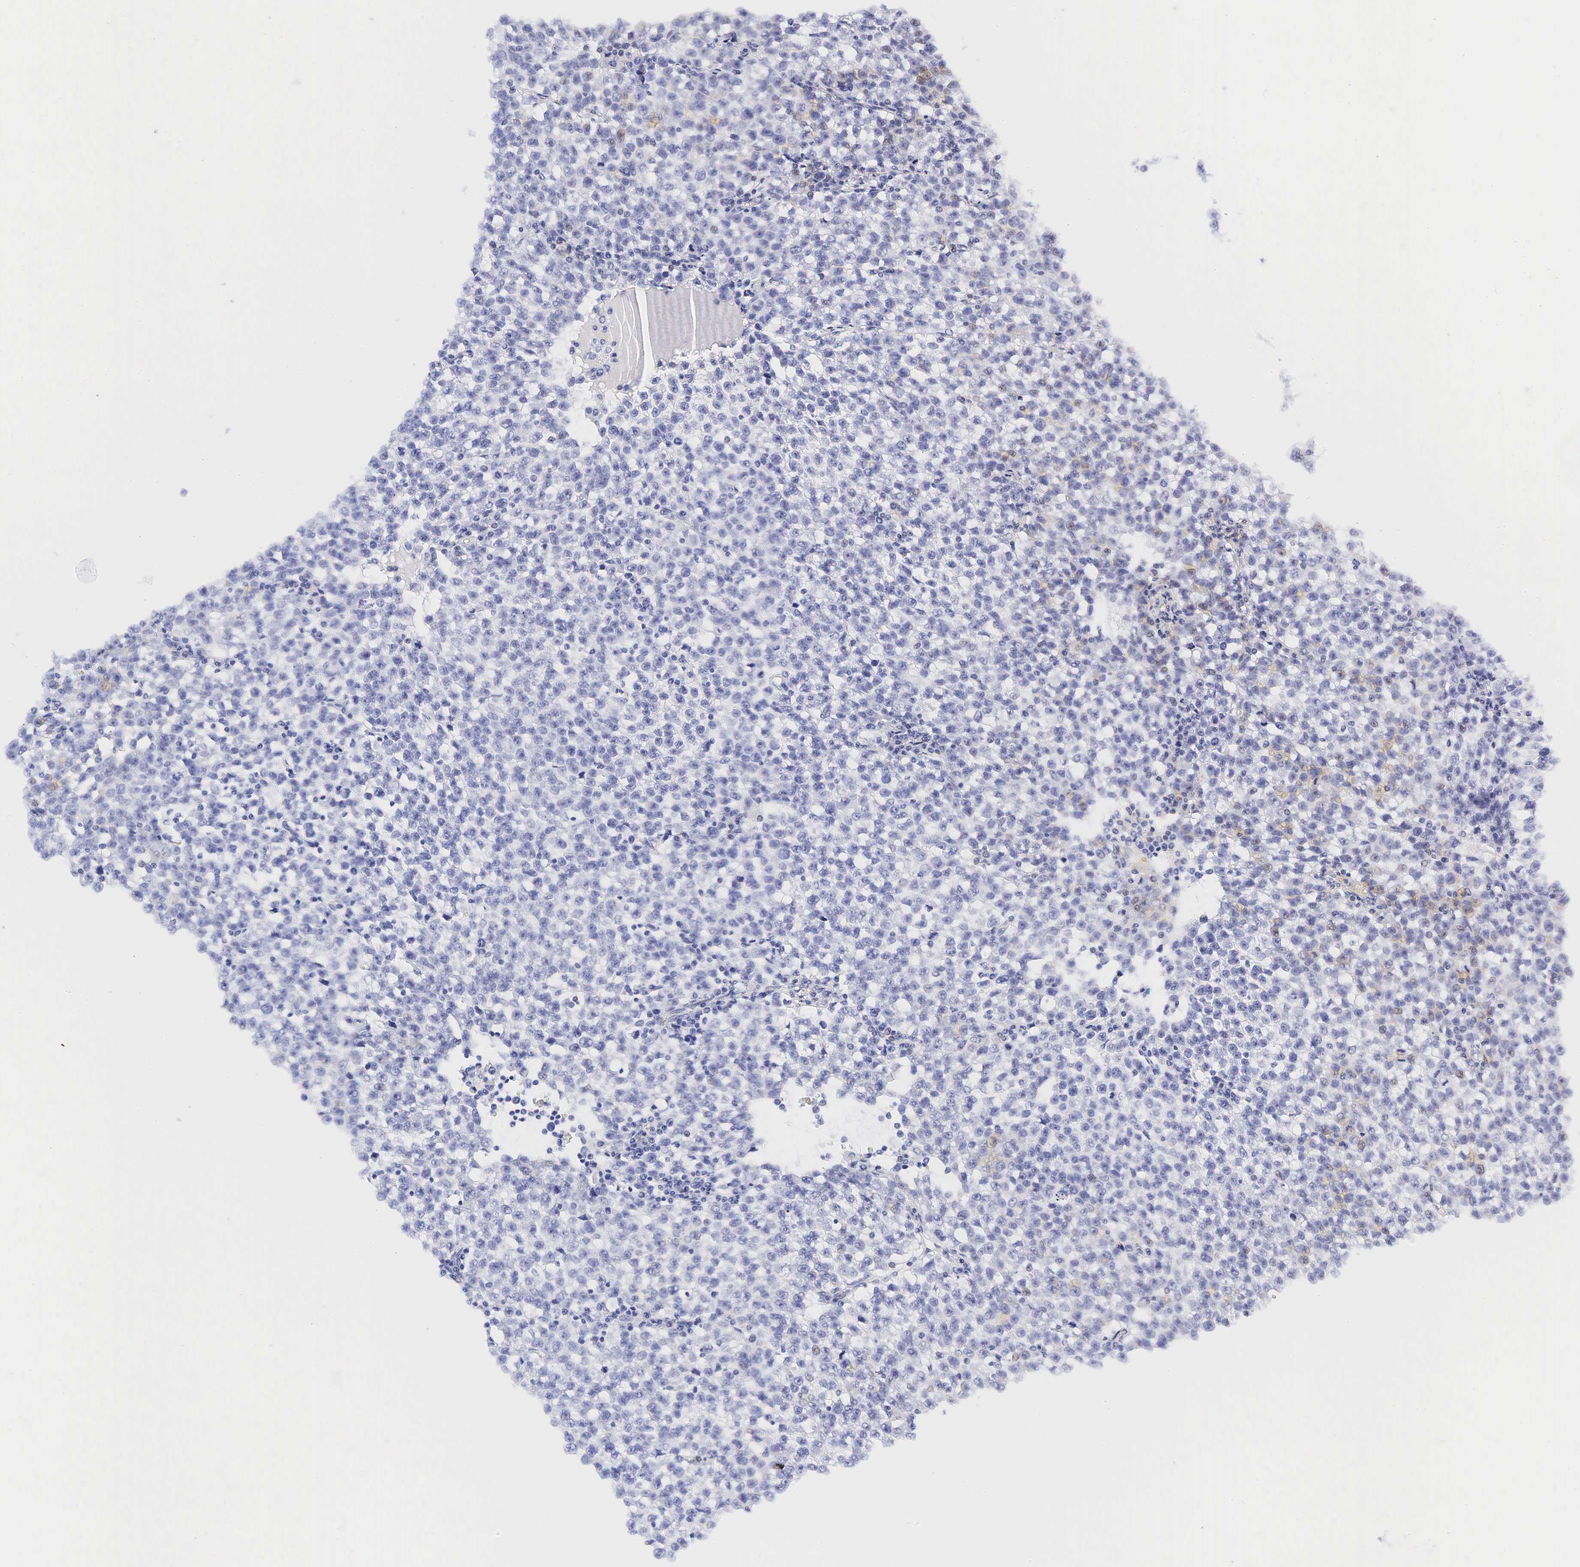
{"staining": {"intensity": "negative", "quantity": "none", "location": "none"}, "tissue": "testis cancer", "cell_type": "Tumor cells", "image_type": "cancer", "snomed": [{"axis": "morphology", "description": "Seminoma, NOS"}, {"axis": "topography", "description": "Testis"}], "caption": "Testis cancer stained for a protein using IHC demonstrates no positivity tumor cells.", "gene": "CALD1", "patient": {"sex": "male", "age": 35}}